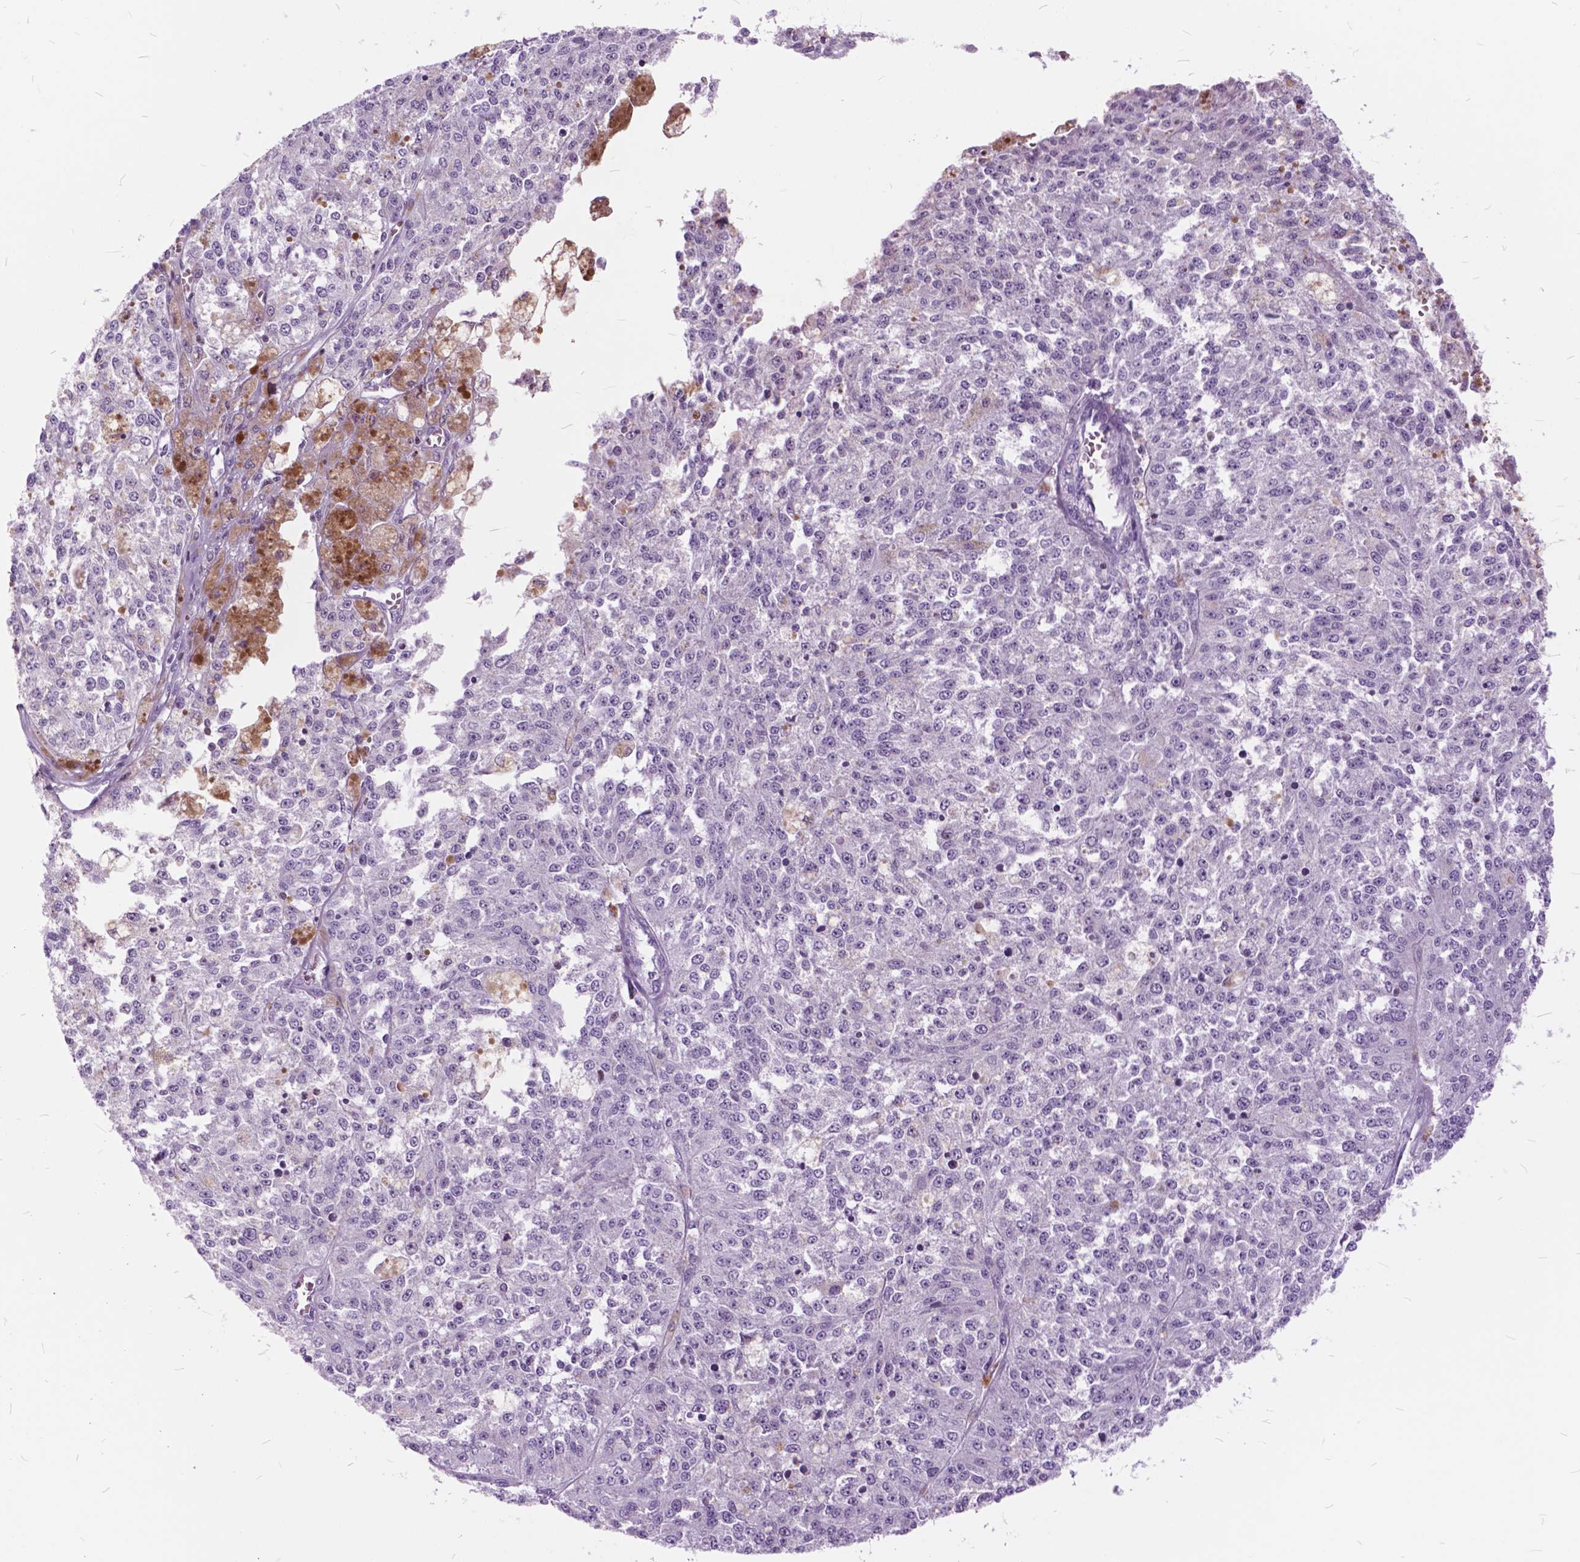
{"staining": {"intensity": "negative", "quantity": "none", "location": "none"}, "tissue": "melanoma", "cell_type": "Tumor cells", "image_type": "cancer", "snomed": [{"axis": "morphology", "description": "Malignant melanoma, Metastatic site"}, {"axis": "topography", "description": "Lymph node"}], "caption": "Immunohistochemistry photomicrograph of neoplastic tissue: human melanoma stained with DAB (3,3'-diaminobenzidine) displays no significant protein positivity in tumor cells.", "gene": "SP140", "patient": {"sex": "female", "age": 64}}